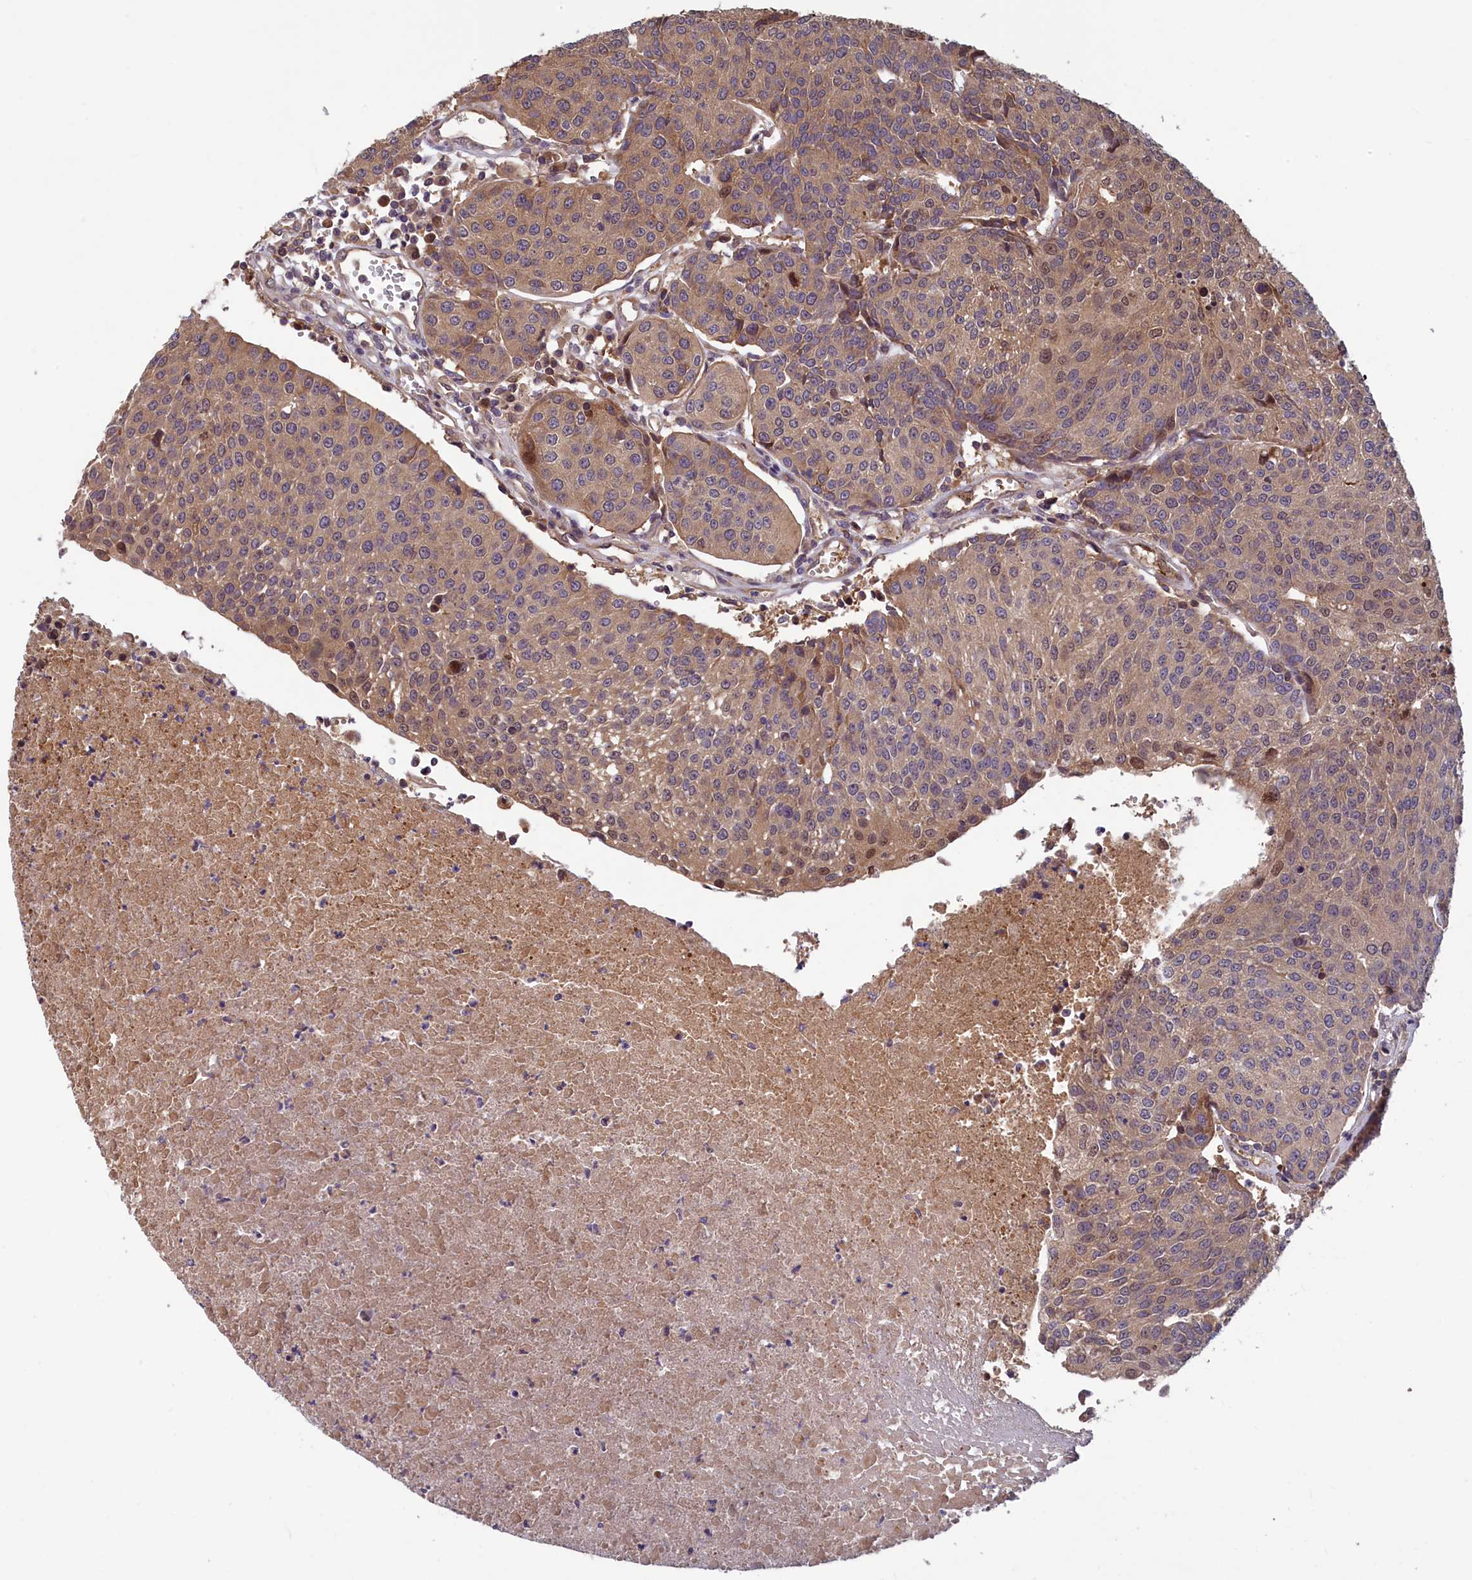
{"staining": {"intensity": "moderate", "quantity": "<25%", "location": "cytoplasmic/membranous,nuclear"}, "tissue": "urothelial cancer", "cell_type": "Tumor cells", "image_type": "cancer", "snomed": [{"axis": "morphology", "description": "Urothelial carcinoma, High grade"}, {"axis": "topography", "description": "Urinary bladder"}], "caption": "The immunohistochemical stain shows moderate cytoplasmic/membranous and nuclear expression in tumor cells of urothelial cancer tissue. (Brightfield microscopy of DAB IHC at high magnification).", "gene": "CCDC15", "patient": {"sex": "female", "age": 85}}